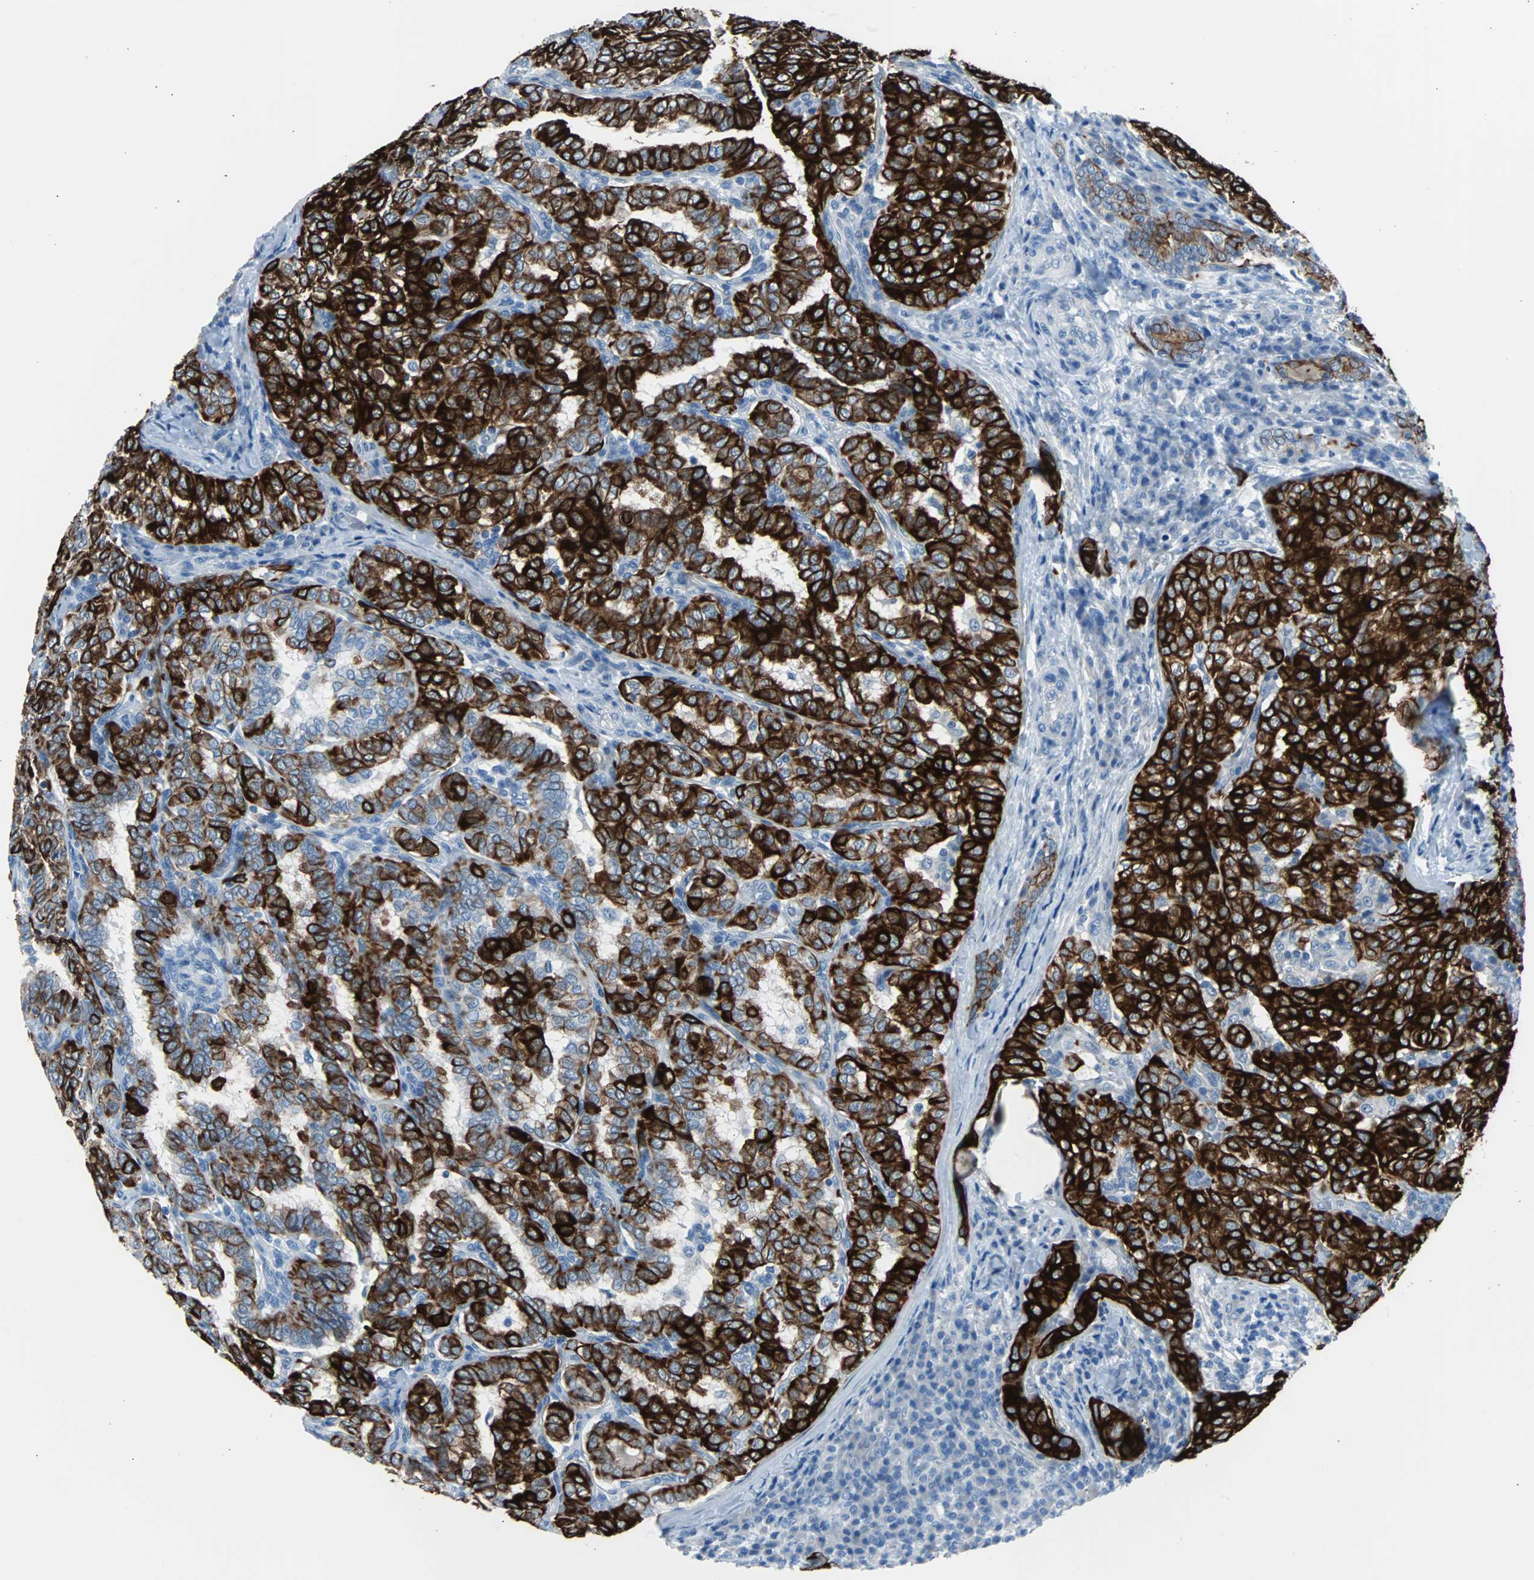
{"staining": {"intensity": "strong", "quantity": ">75%", "location": "cytoplasmic/membranous"}, "tissue": "thyroid cancer", "cell_type": "Tumor cells", "image_type": "cancer", "snomed": [{"axis": "morphology", "description": "Papillary adenocarcinoma, NOS"}, {"axis": "topography", "description": "Thyroid gland"}], "caption": "Protein expression analysis of papillary adenocarcinoma (thyroid) displays strong cytoplasmic/membranous staining in about >75% of tumor cells.", "gene": "KRT7", "patient": {"sex": "female", "age": 30}}